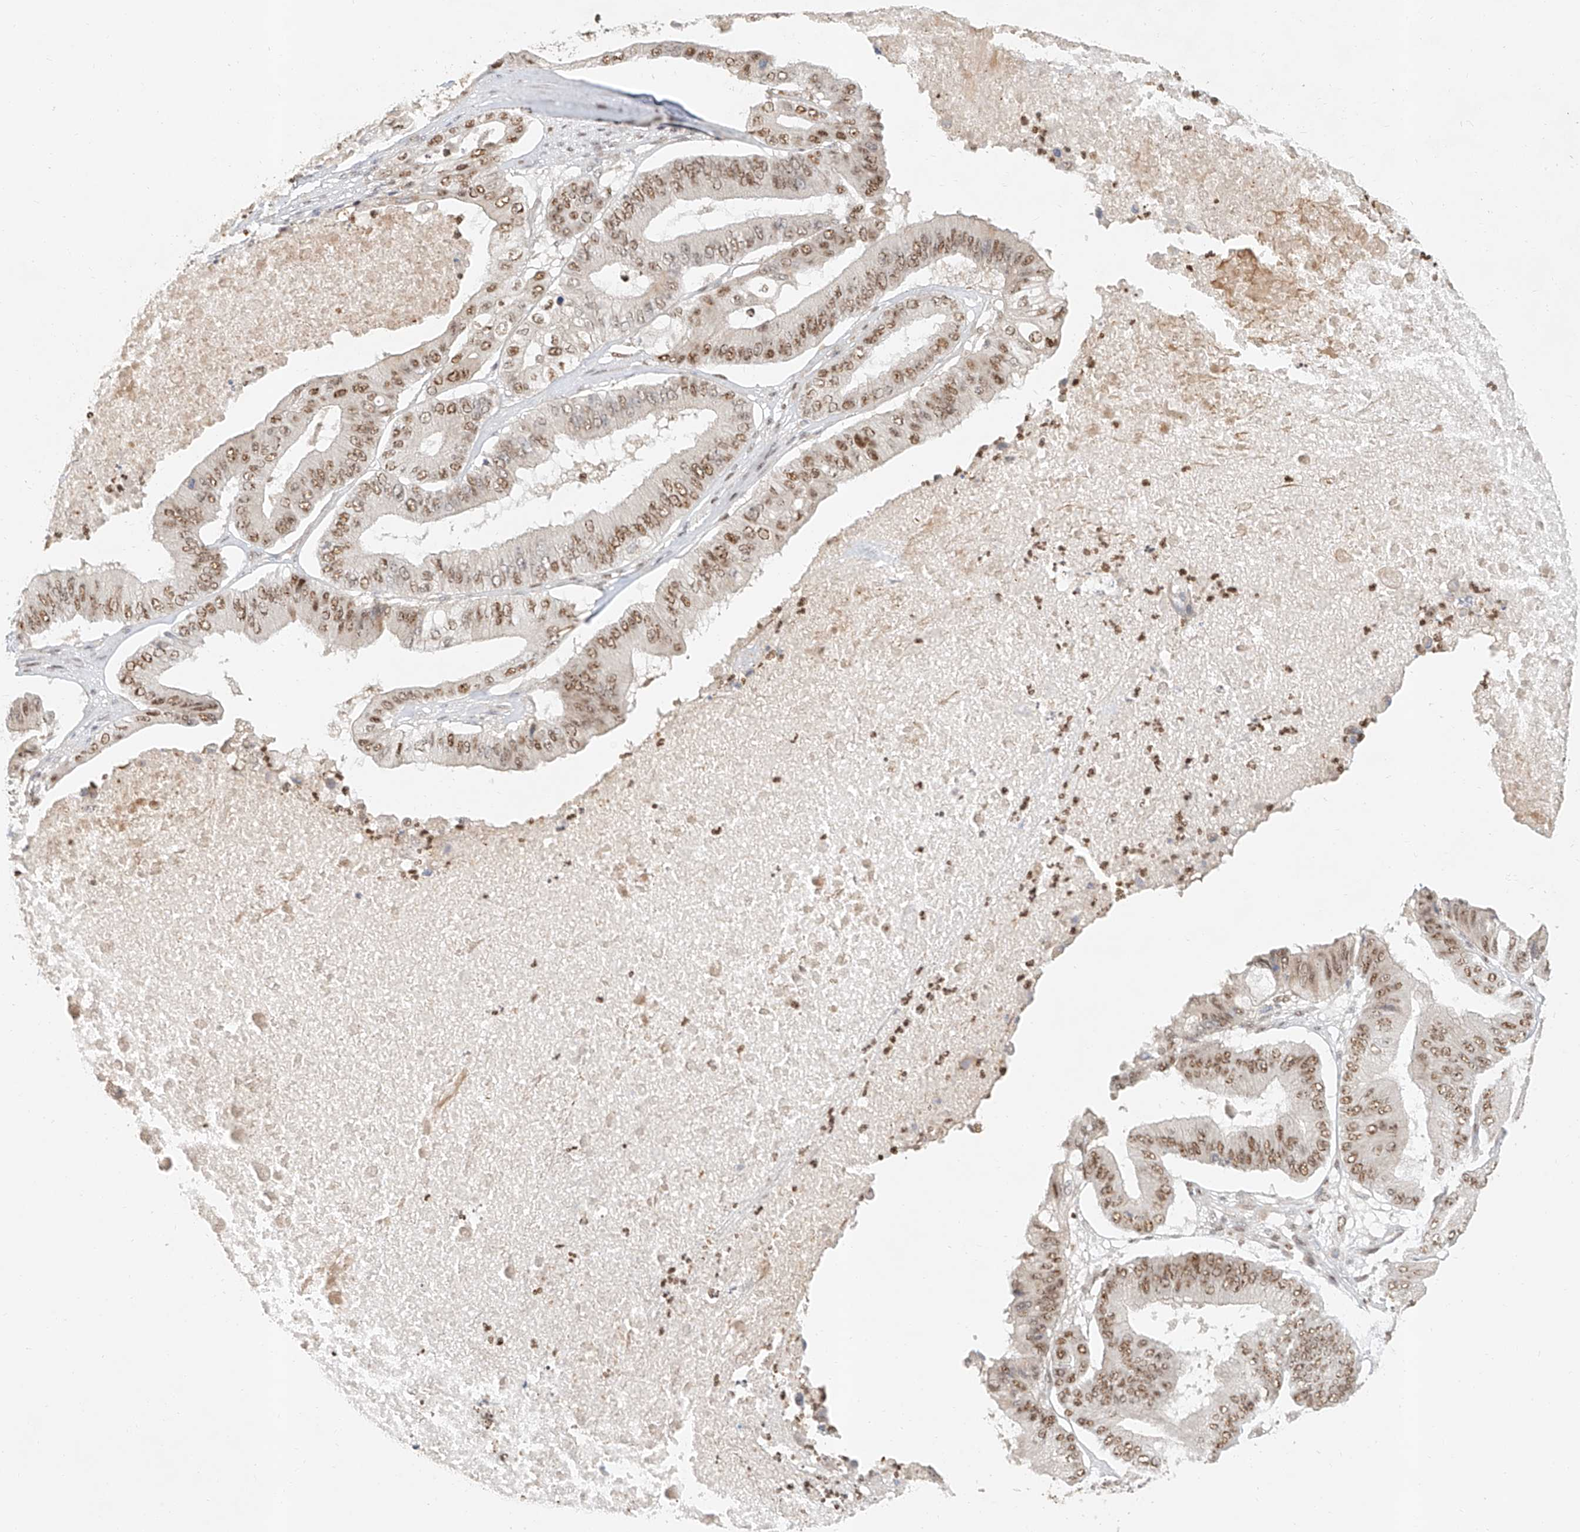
{"staining": {"intensity": "moderate", "quantity": ">75%", "location": "nuclear"}, "tissue": "pancreatic cancer", "cell_type": "Tumor cells", "image_type": "cancer", "snomed": [{"axis": "morphology", "description": "Adenocarcinoma, NOS"}, {"axis": "topography", "description": "Pancreas"}], "caption": "Adenocarcinoma (pancreatic) tissue exhibits moderate nuclear staining in approximately >75% of tumor cells Nuclei are stained in blue.", "gene": "CXorf58", "patient": {"sex": "female", "age": 77}}